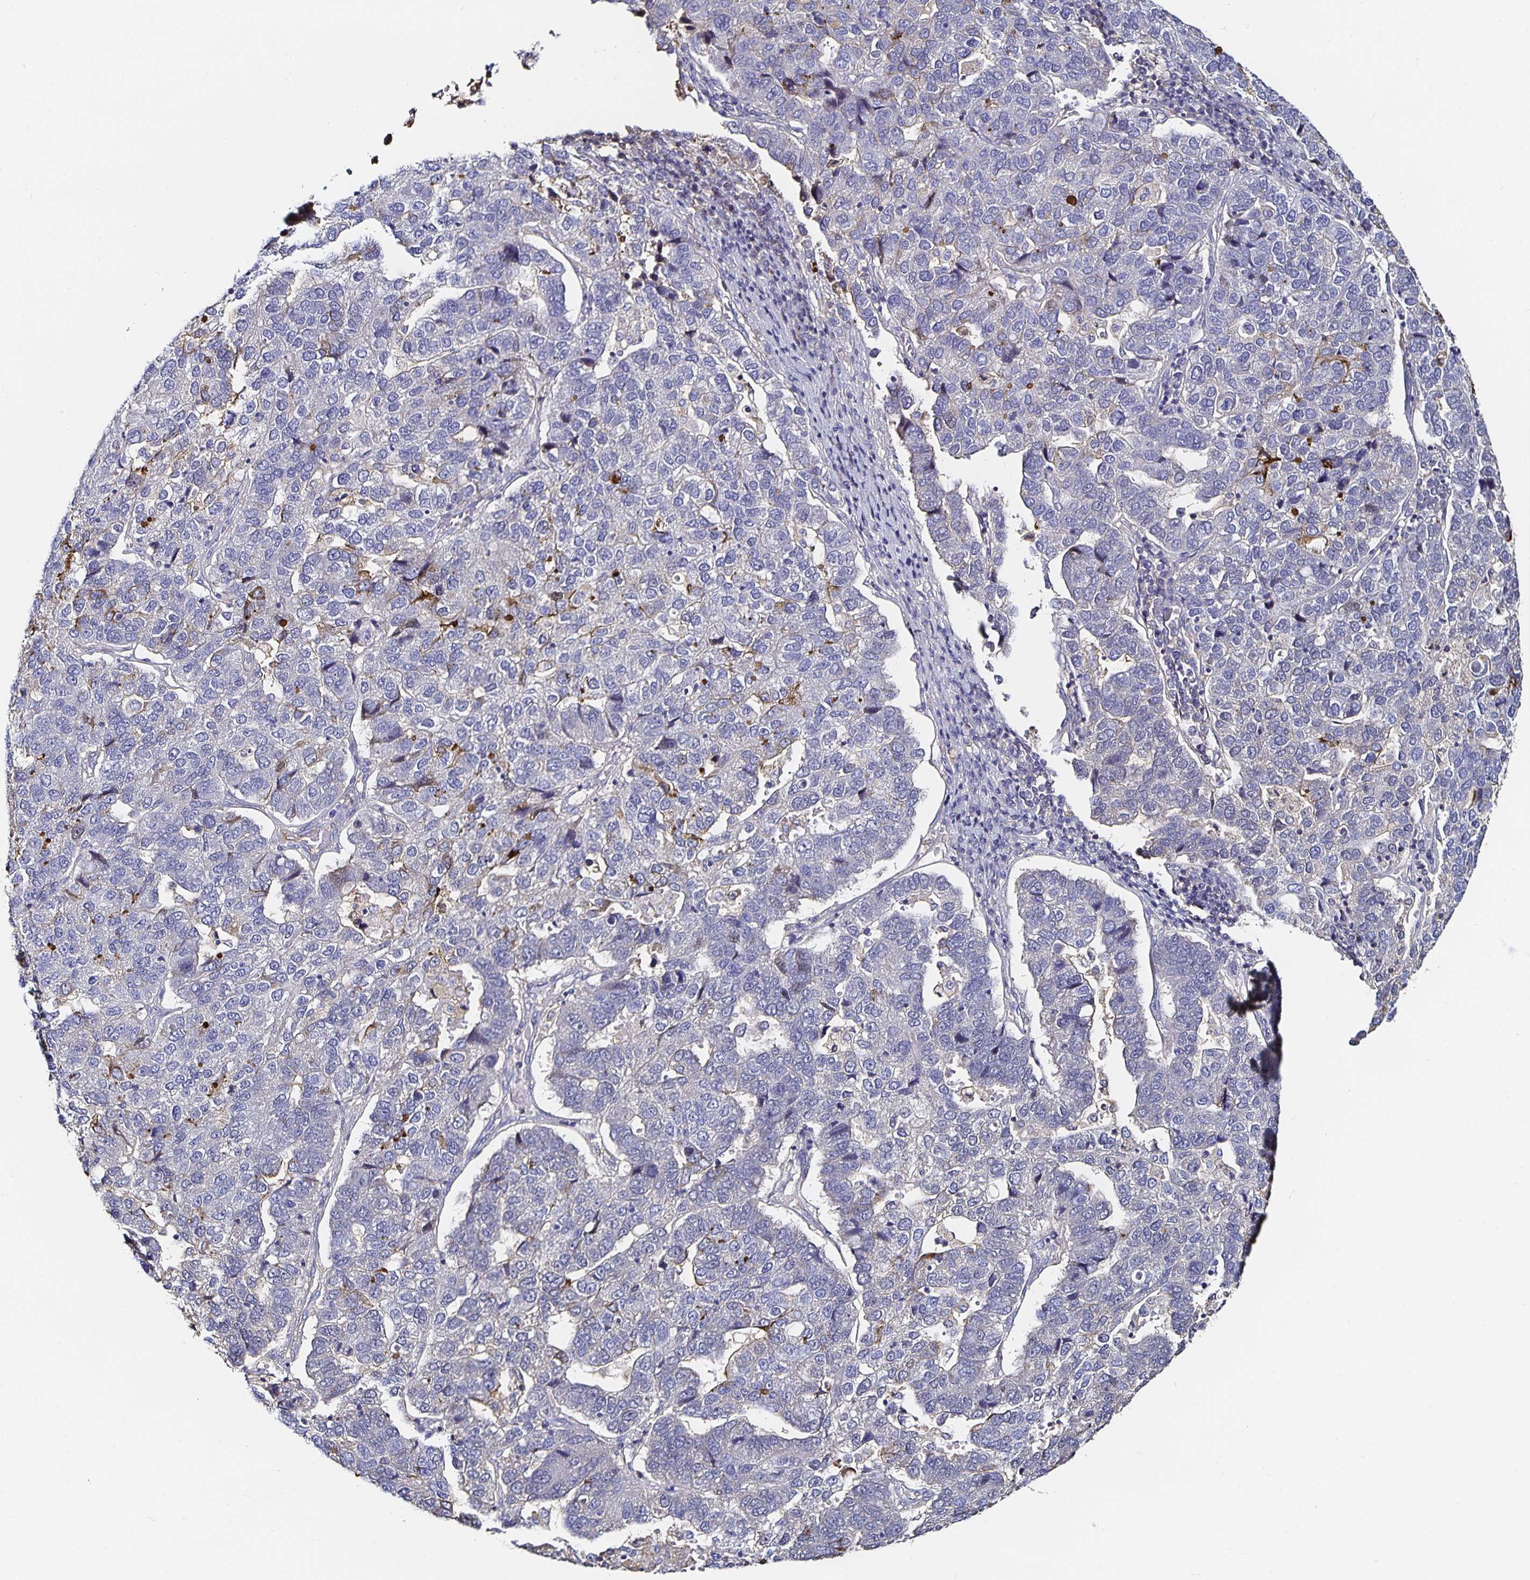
{"staining": {"intensity": "negative", "quantity": "none", "location": "none"}, "tissue": "pancreatic cancer", "cell_type": "Tumor cells", "image_type": "cancer", "snomed": [{"axis": "morphology", "description": "Adenocarcinoma, NOS"}, {"axis": "topography", "description": "Pancreas"}], "caption": "Immunohistochemical staining of human pancreatic cancer (adenocarcinoma) reveals no significant positivity in tumor cells.", "gene": "TTR", "patient": {"sex": "female", "age": 61}}